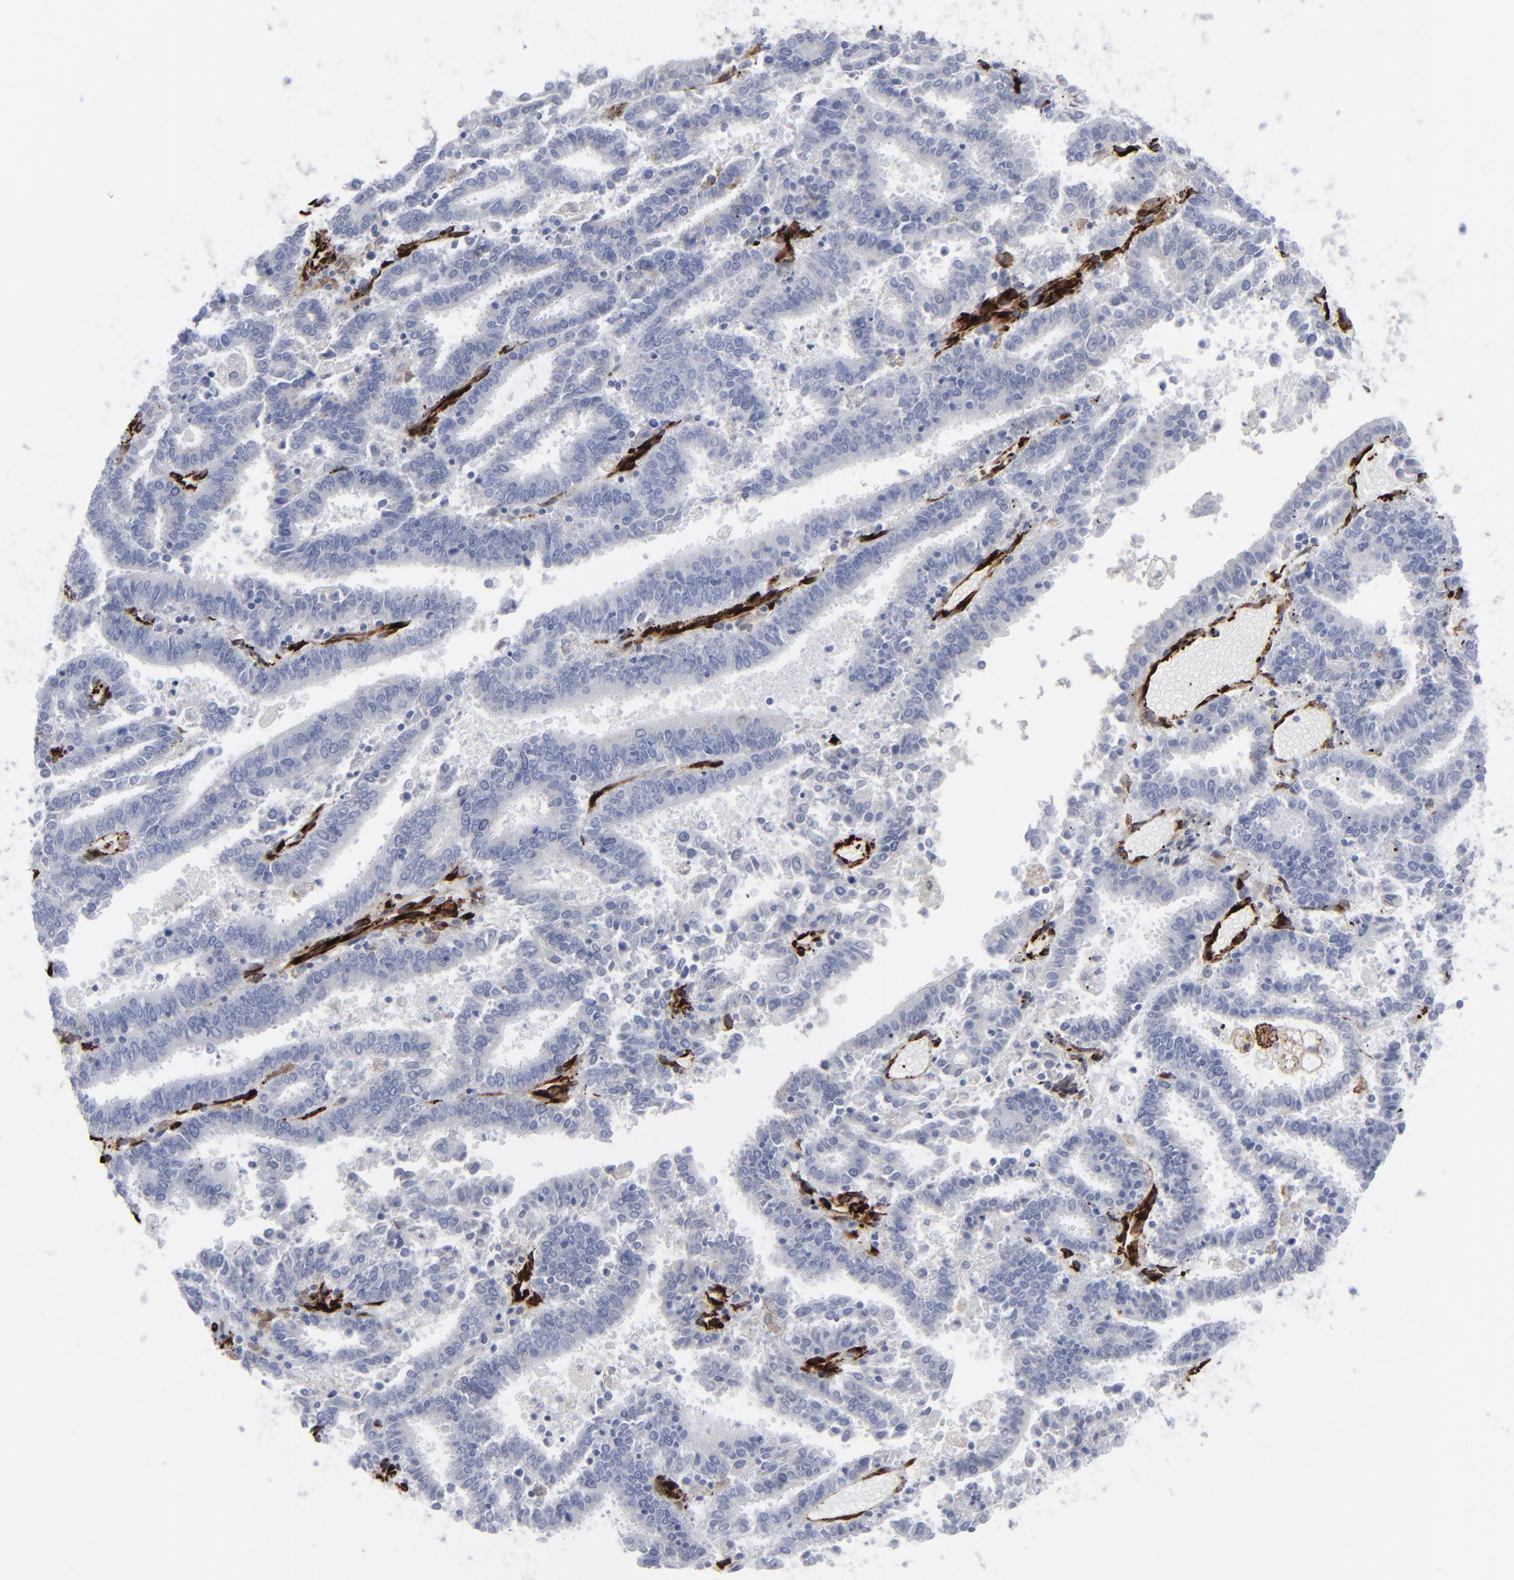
{"staining": {"intensity": "negative", "quantity": "none", "location": "none"}, "tissue": "endometrial cancer", "cell_type": "Tumor cells", "image_type": "cancer", "snomed": [{"axis": "morphology", "description": "Adenocarcinoma, NOS"}, {"axis": "topography", "description": "Uterus"}], "caption": "The micrograph displays no staining of tumor cells in endometrial cancer.", "gene": "SPARC", "patient": {"sex": "female", "age": 83}}